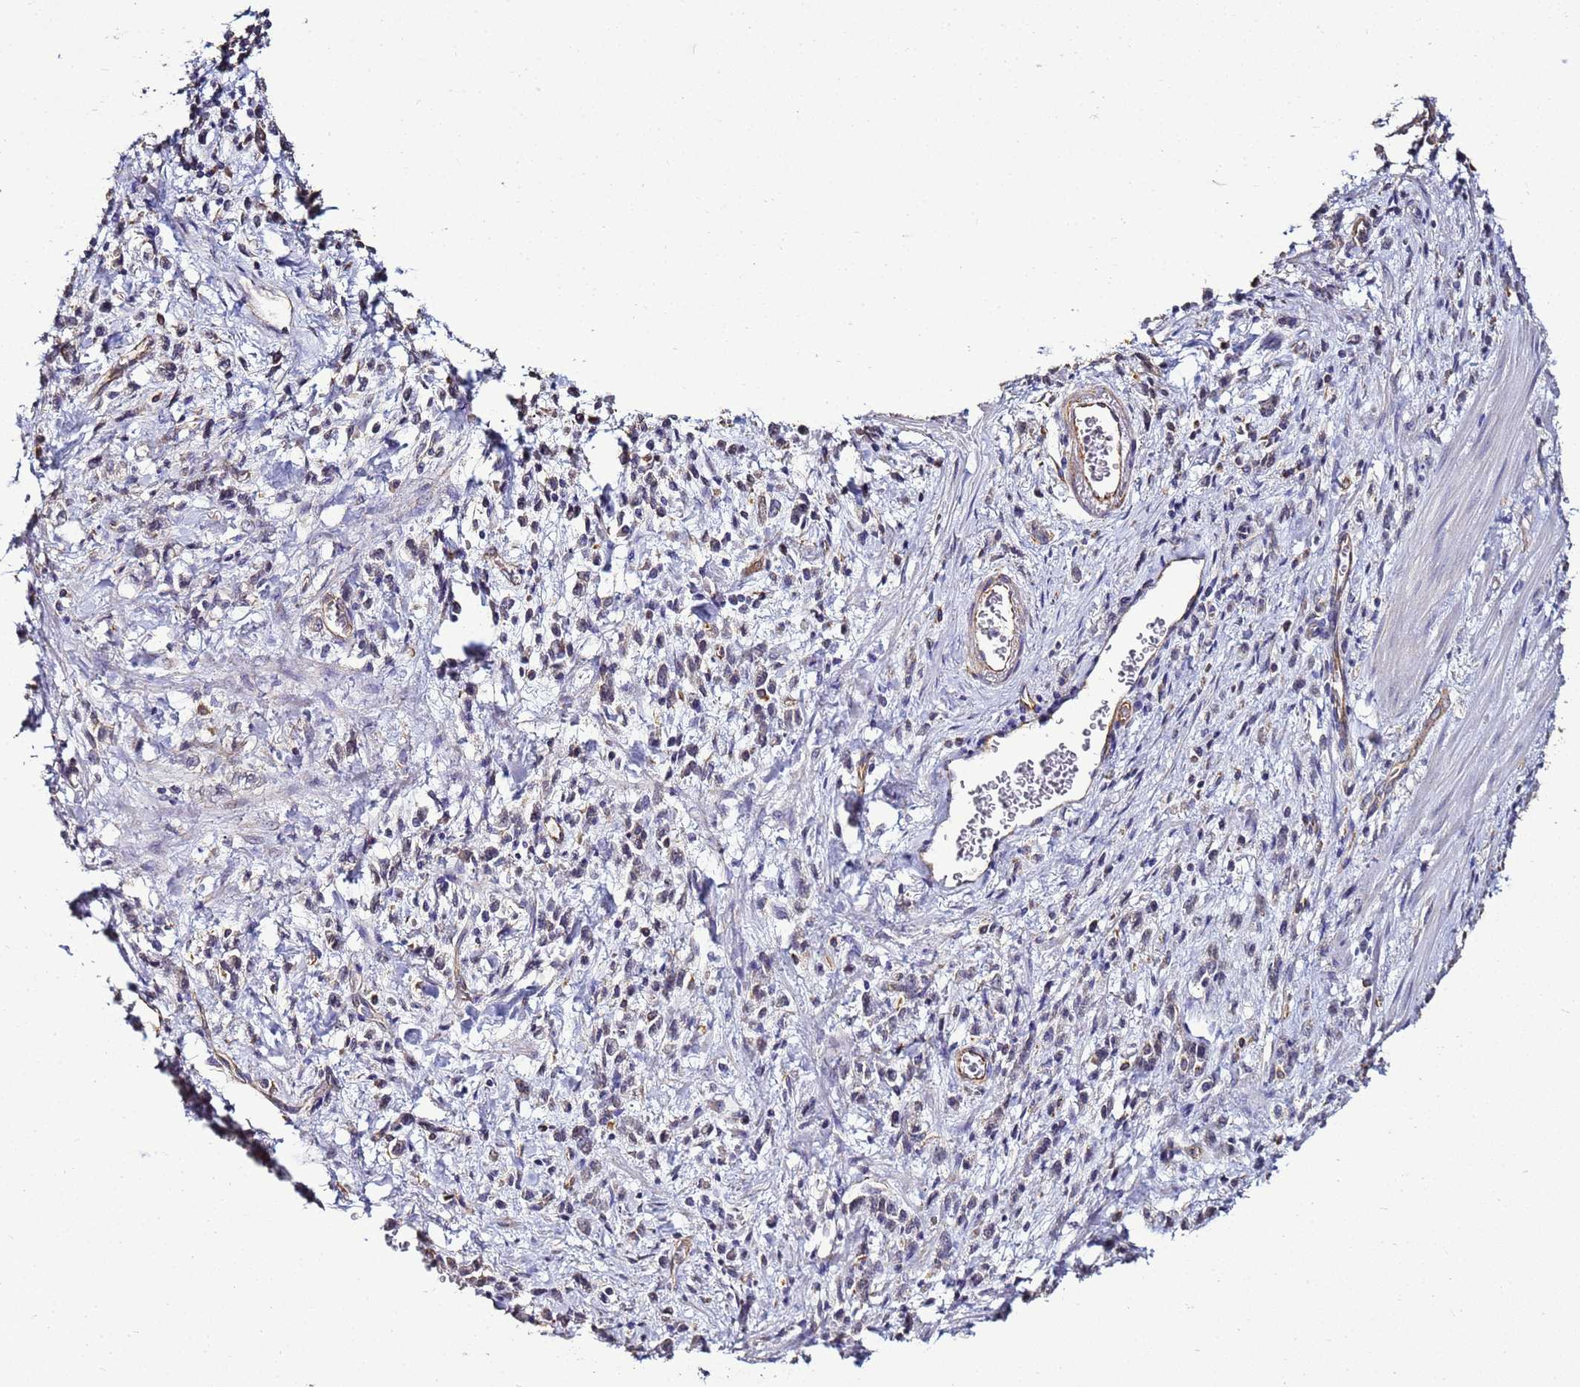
{"staining": {"intensity": "negative", "quantity": "none", "location": "none"}, "tissue": "stomach cancer", "cell_type": "Tumor cells", "image_type": "cancer", "snomed": [{"axis": "morphology", "description": "Adenocarcinoma, NOS"}, {"axis": "topography", "description": "Stomach"}], "caption": "Human stomach cancer (adenocarcinoma) stained for a protein using IHC exhibits no expression in tumor cells.", "gene": "ENOPH1", "patient": {"sex": "male", "age": 77}}